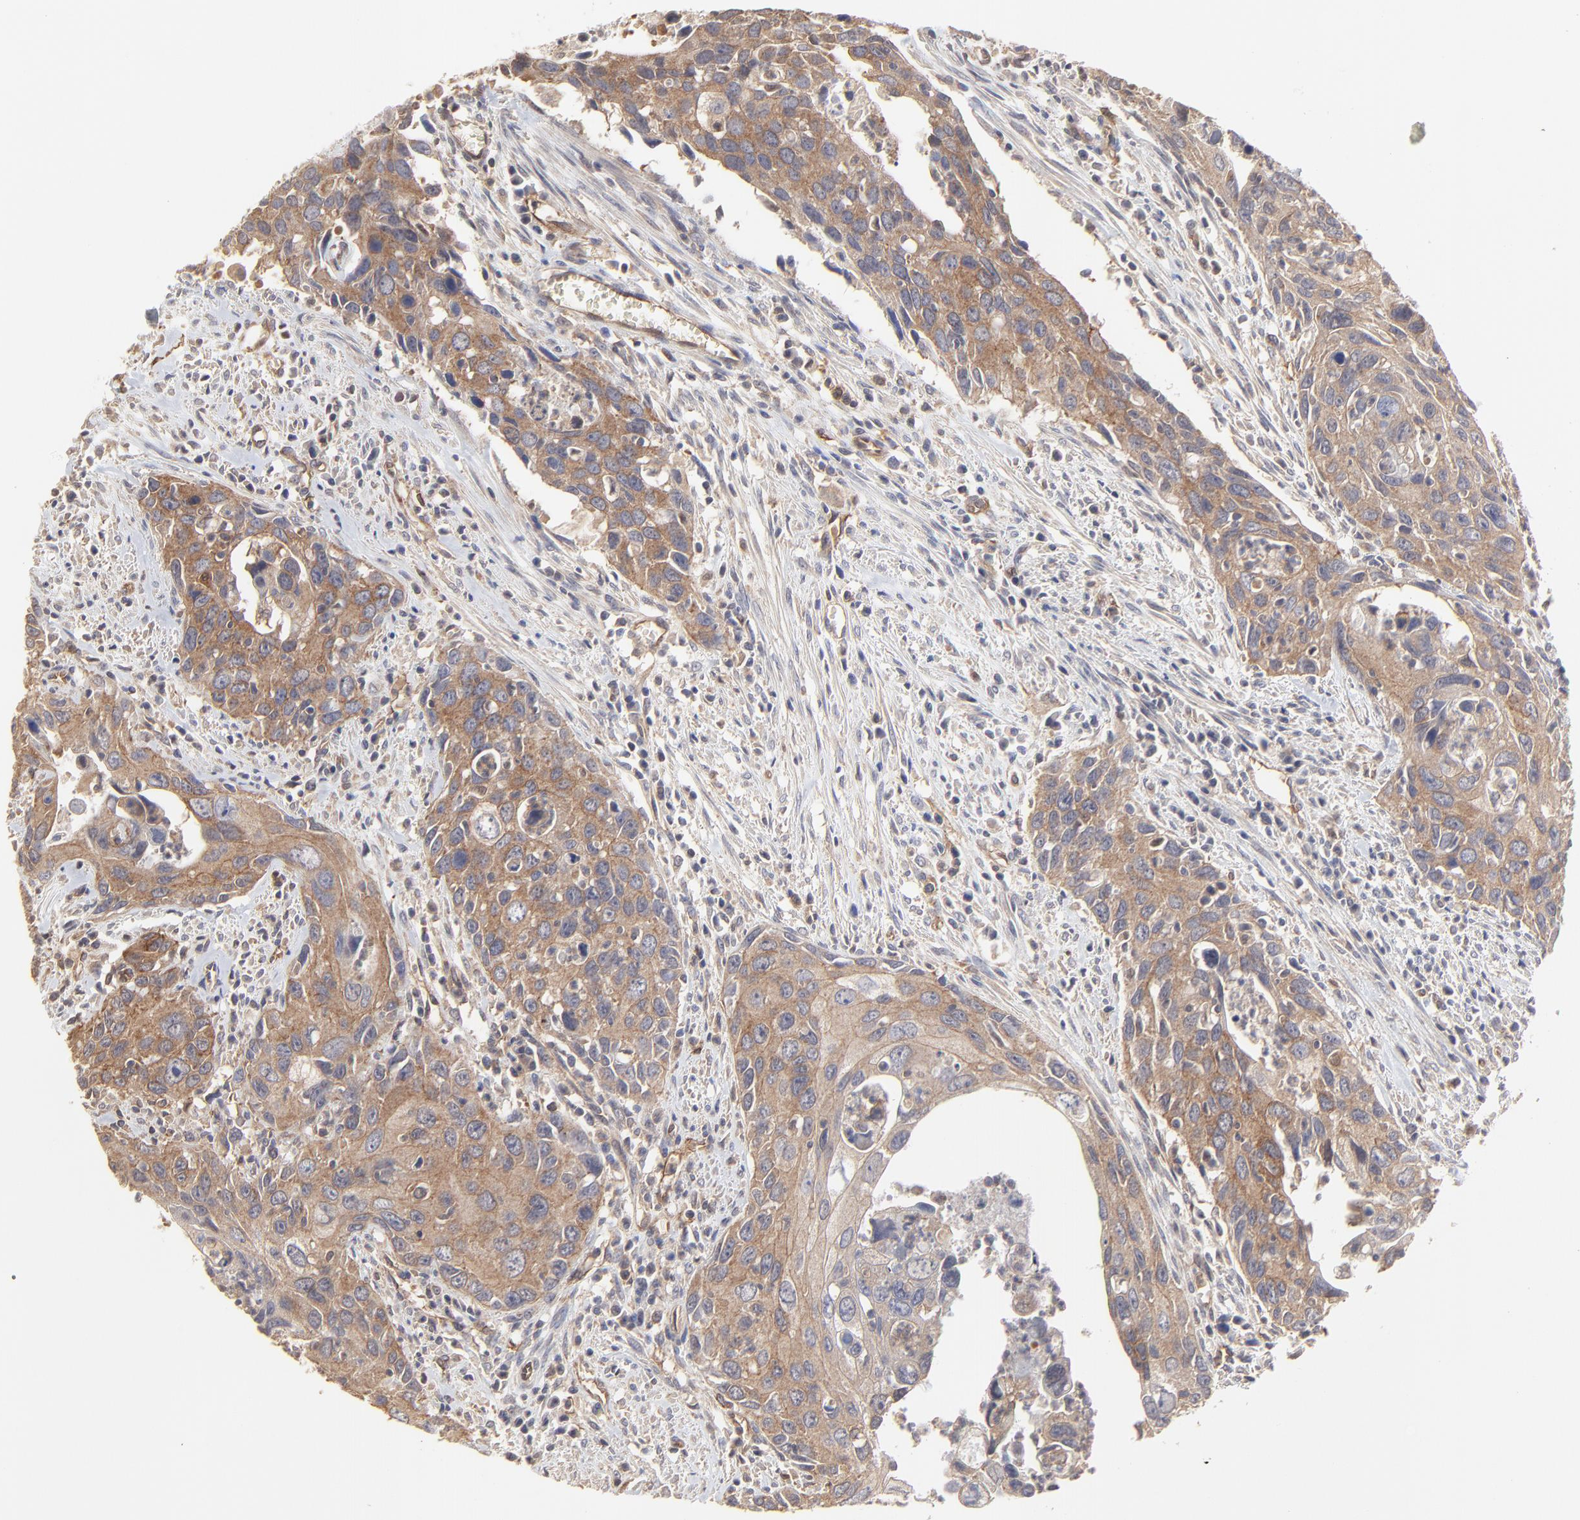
{"staining": {"intensity": "moderate", "quantity": ">75%", "location": "cytoplasmic/membranous"}, "tissue": "urothelial cancer", "cell_type": "Tumor cells", "image_type": "cancer", "snomed": [{"axis": "morphology", "description": "Urothelial carcinoma, High grade"}, {"axis": "topography", "description": "Urinary bladder"}], "caption": "About >75% of tumor cells in human urothelial carcinoma (high-grade) demonstrate moderate cytoplasmic/membranous protein positivity as visualized by brown immunohistochemical staining.", "gene": "ARMT1", "patient": {"sex": "male", "age": 71}}